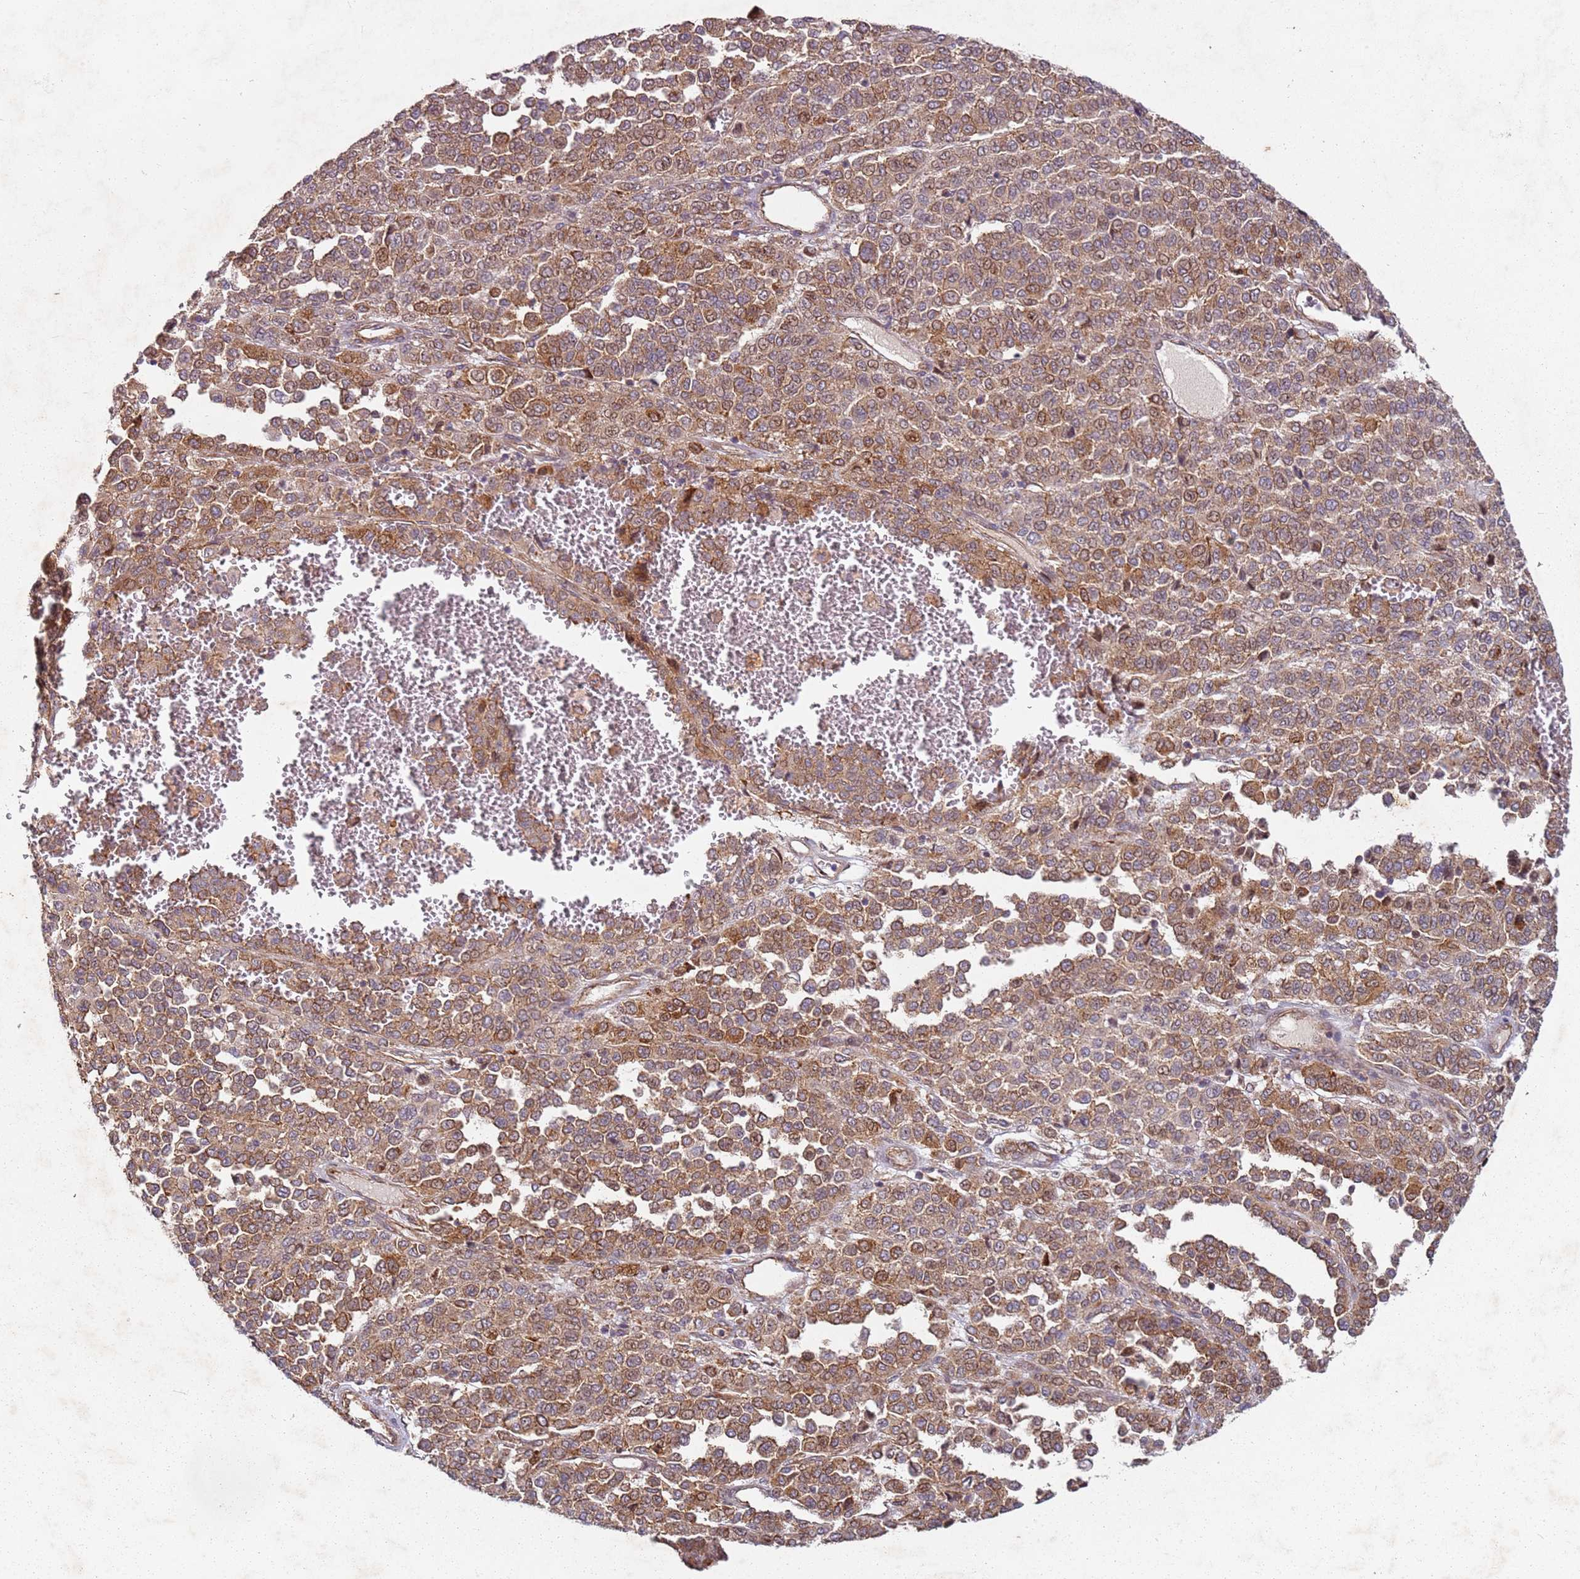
{"staining": {"intensity": "moderate", "quantity": ">75%", "location": "cytoplasmic/membranous"}, "tissue": "melanoma", "cell_type": "Tumor cells", "image_type": "cancer", "snomed": [{"axis": "morphology", "description": "Malignant melanoma, Metastatic site"}, {"axis": "topography", "description": "Pancreas"}], "caption": "Moderate cytoplasmic/membranous positivity for a protein is appreciated in approximately >75% of tumor cells of melanoma using immunohistochemistry (IHC).", "gene": "C2CD4B", "patient": {"sex": "female", "age": 30}}